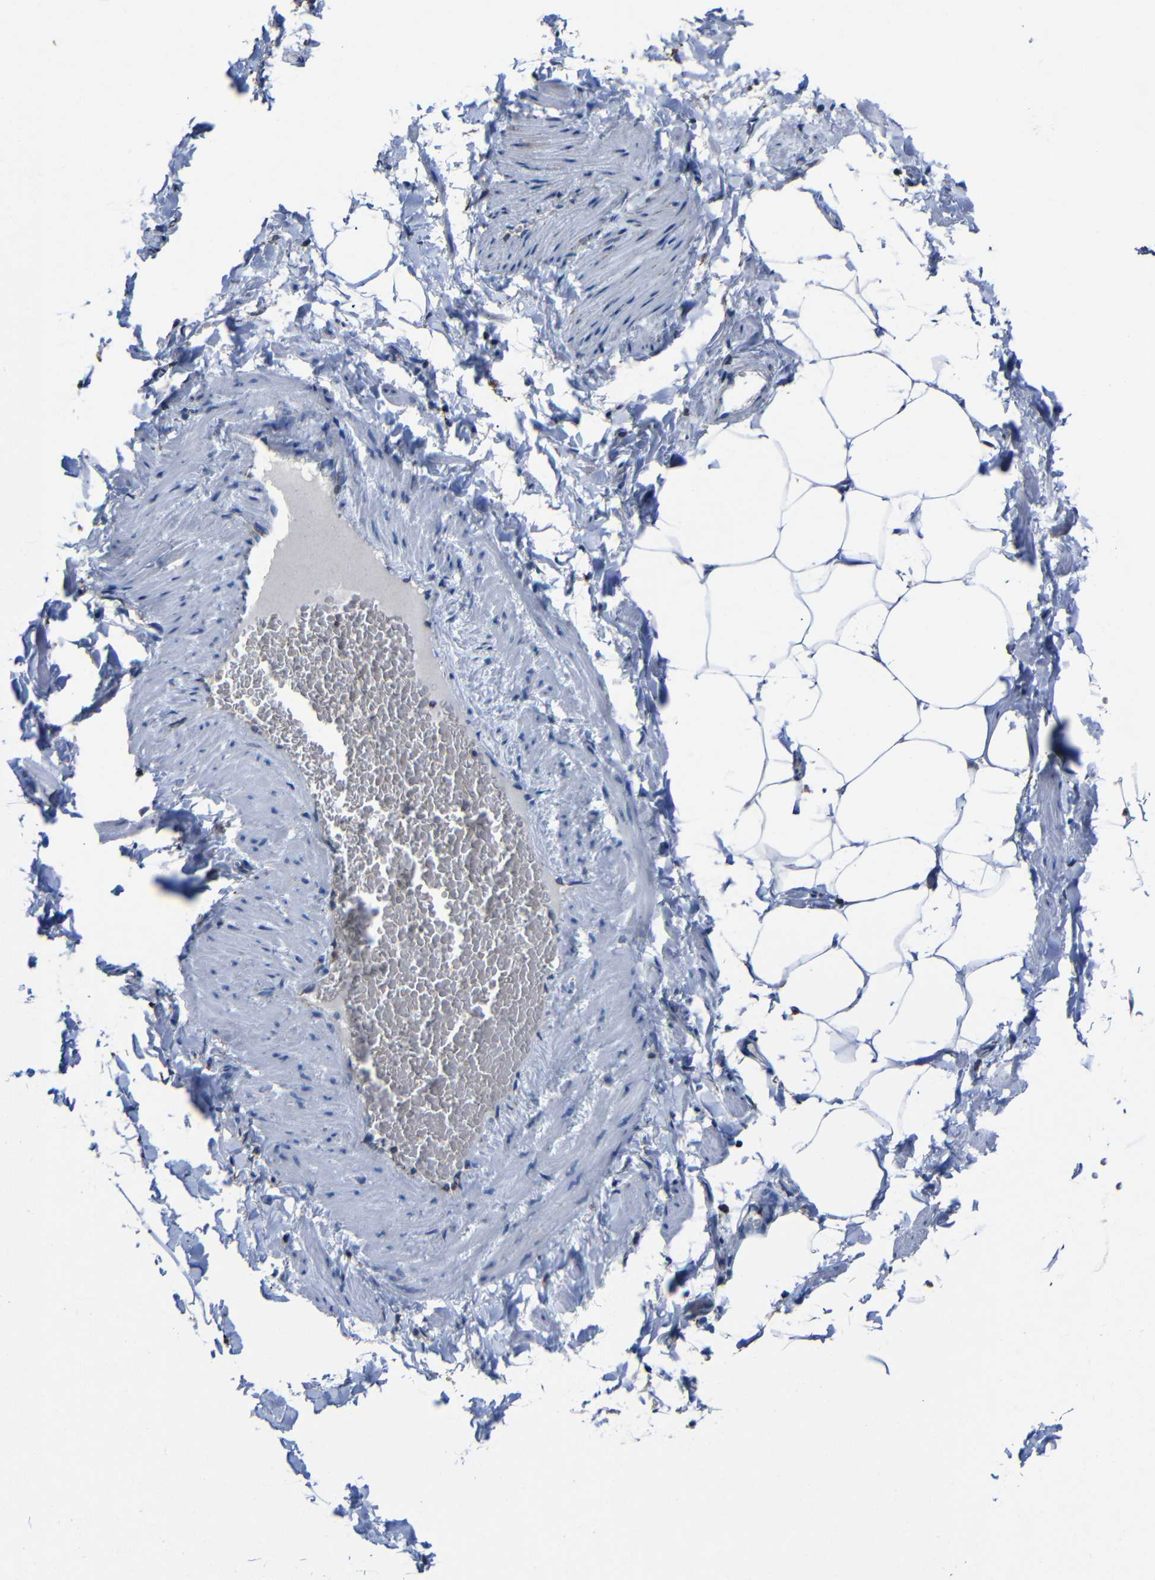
{"staining": {"intensity": "moderate", "quantity": "<25%", "location": "cytoplasmic/membranous"}, "tissue": "adipose tissue", "cell_type": "Adipocytes", "image_type": "normal", "snomed": [{"axis": "morphology", "description": "Normal tissue, NOS"}, {"axis": "topography", "description": "Vascular tissue"}], "caption": "Brown immunohistochemical staining in normal adipose tissue shows moderate cytoplasmic/membranous expression in approximately <25% of adipocytes. (IHC, brightfield microscopy, high magnification).", "gene": "CA5B", "patient": {"sex": "male", "age": 41}}